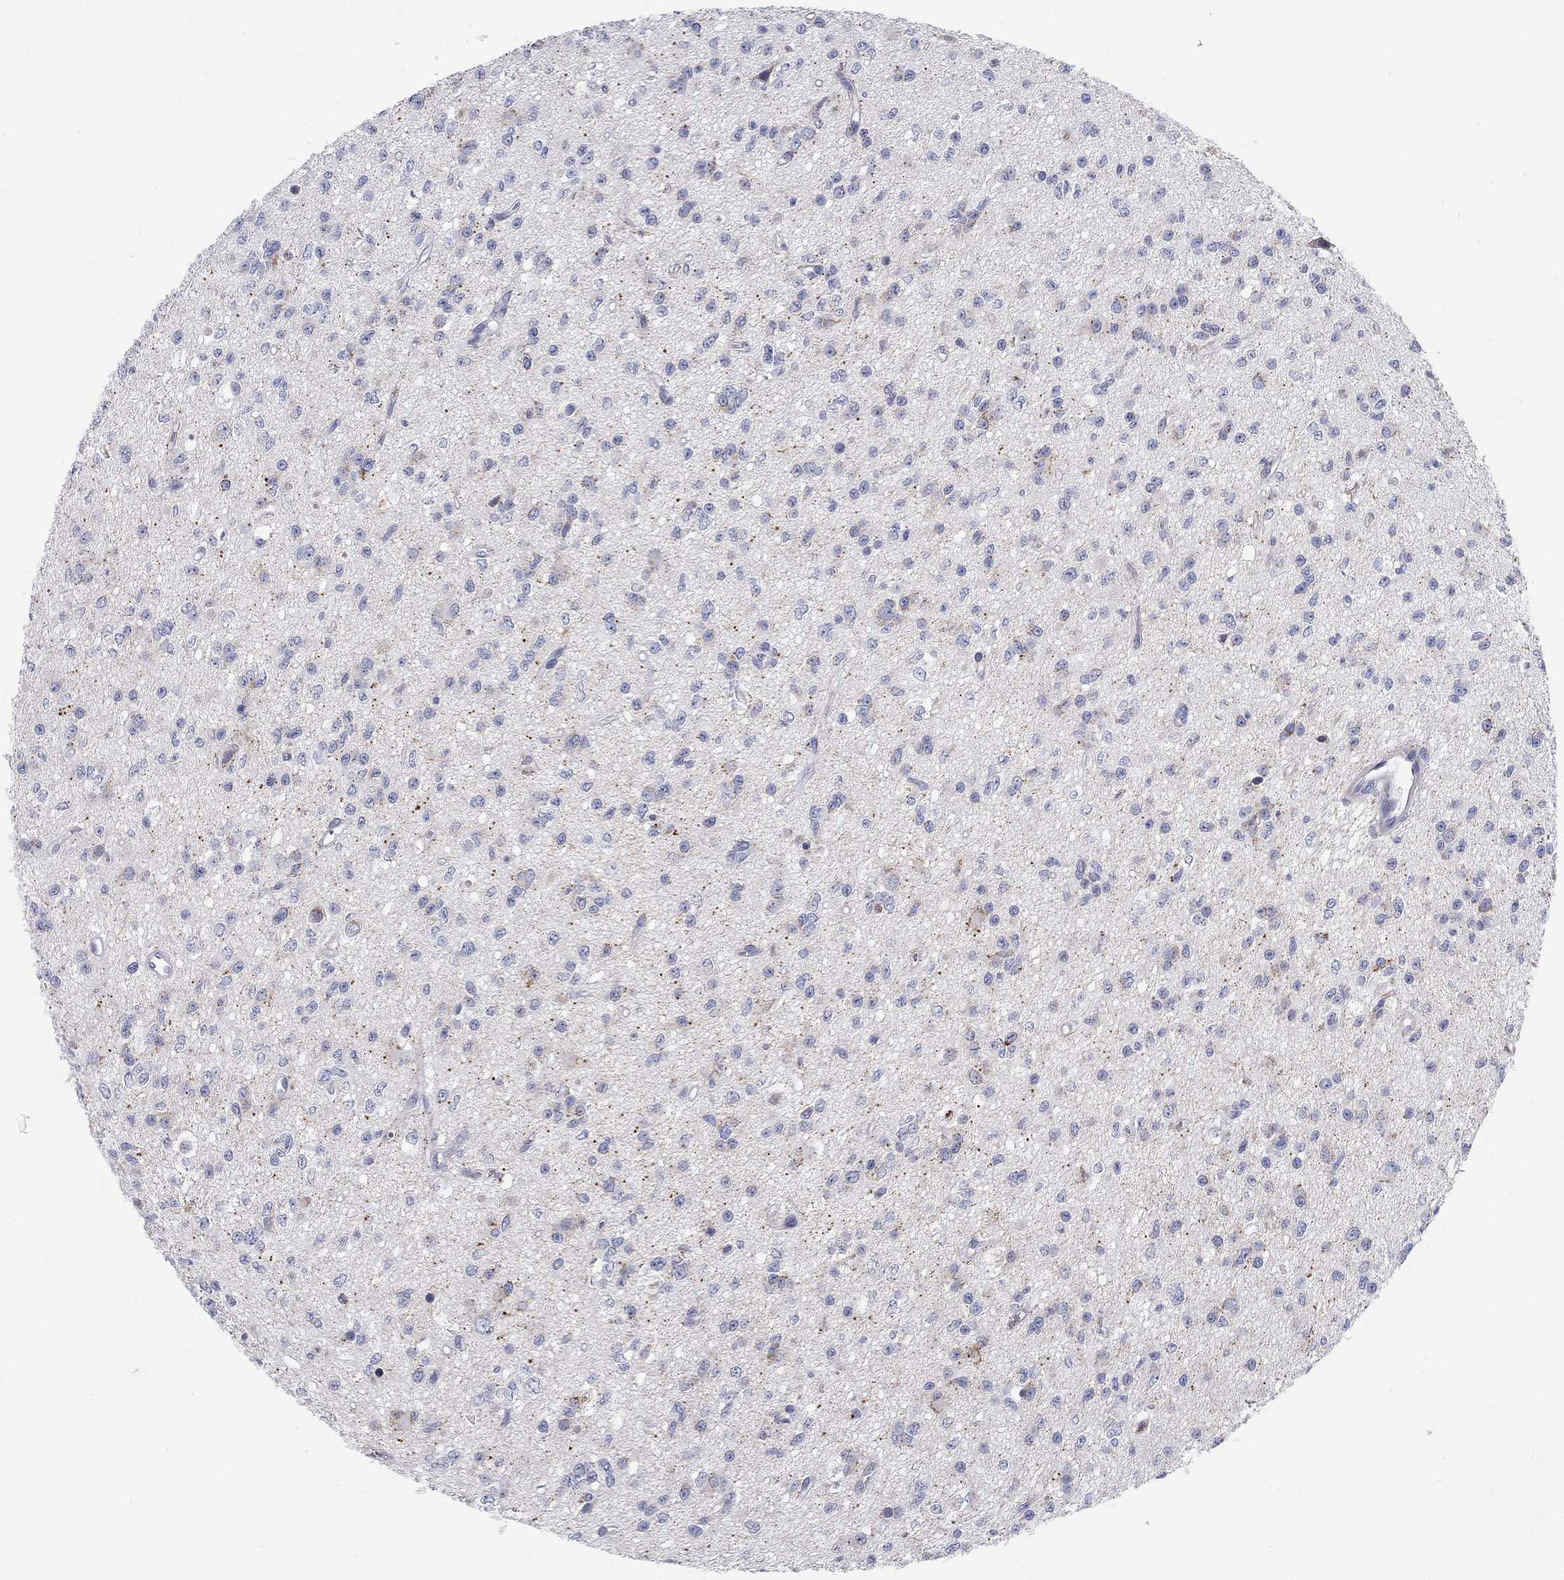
{"staining": {"intensity": "negative", "quantity": "none", "location": "none"}, "tissue": "glioma", "cell_type": "Tumor cells", "image_type": "cancer", "snomed": [{"axis": "morphology", "description": "Glioma, malignant, Low grade"}, {"axis": "topography", "description": "Brain"}], "caption": "Immunohistochemistry (IHC) histopathology image of low-grade glioma (malignant) stained for a protein (brown), which reveals no positivity in tumor cells.", "gene": "CHI3L2", "patient": {"sex": "female", "age": 45}}